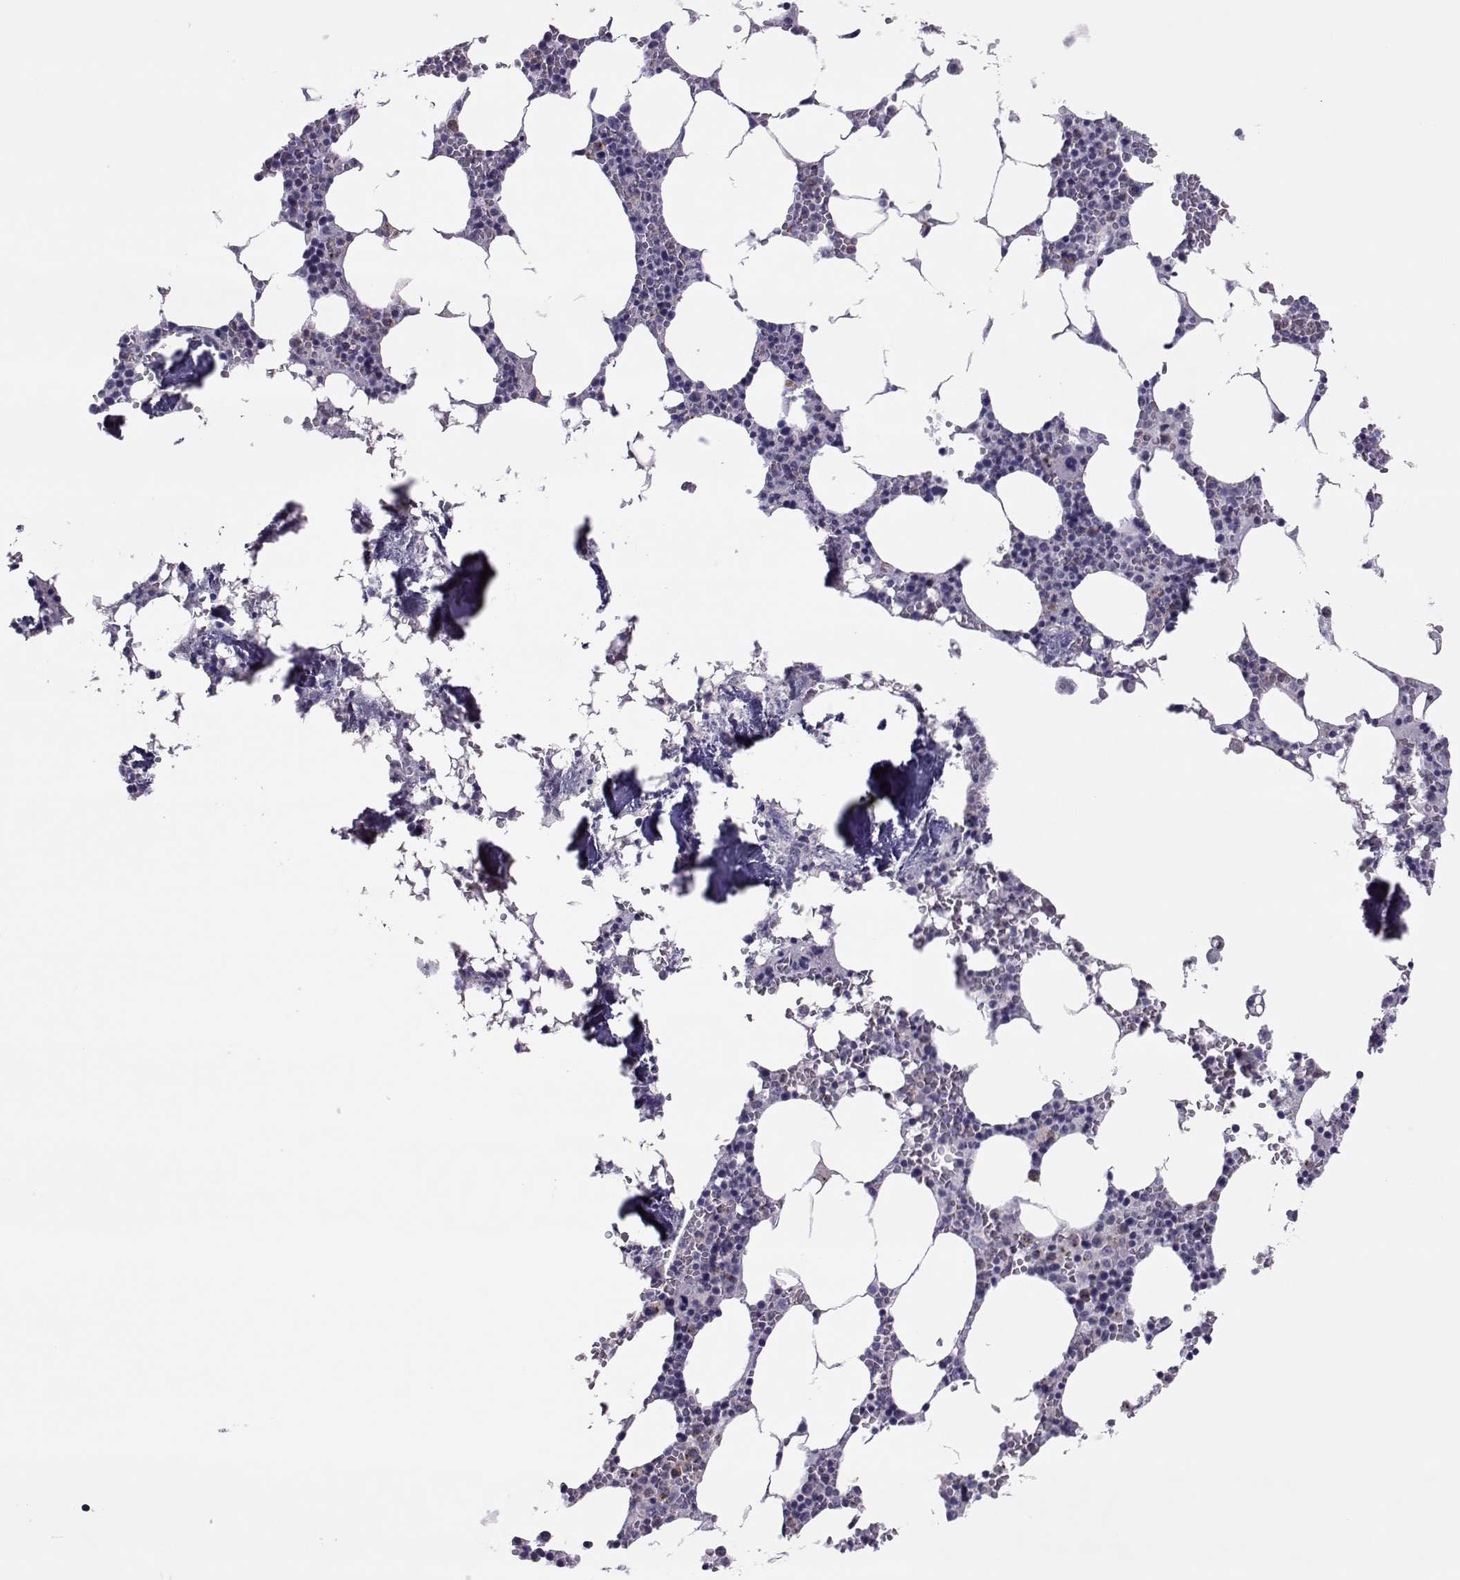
{"staining": {"intensity": "moderate", "quantity": "<25%", "location": "cytoplasmic/membranous,nuclear"}, "tissue": "bone marrow", "cell_type": "Hematopoietic cells", "image_type": "normal", "snomed": [{"axis": "morphology", "description": "Normal tissue, NOS"}, {"axis": "topography", "description": "Bone marrow"}], "caption": "The image displays immunohistochemical staining of benign bone marrow. There is moderate cytoplasmic/membranous,nuclear staining is present in about <25% of hematopoietic cells.", "gene": "TRPM7", "patient": {"sex": "female", "age": 64}}